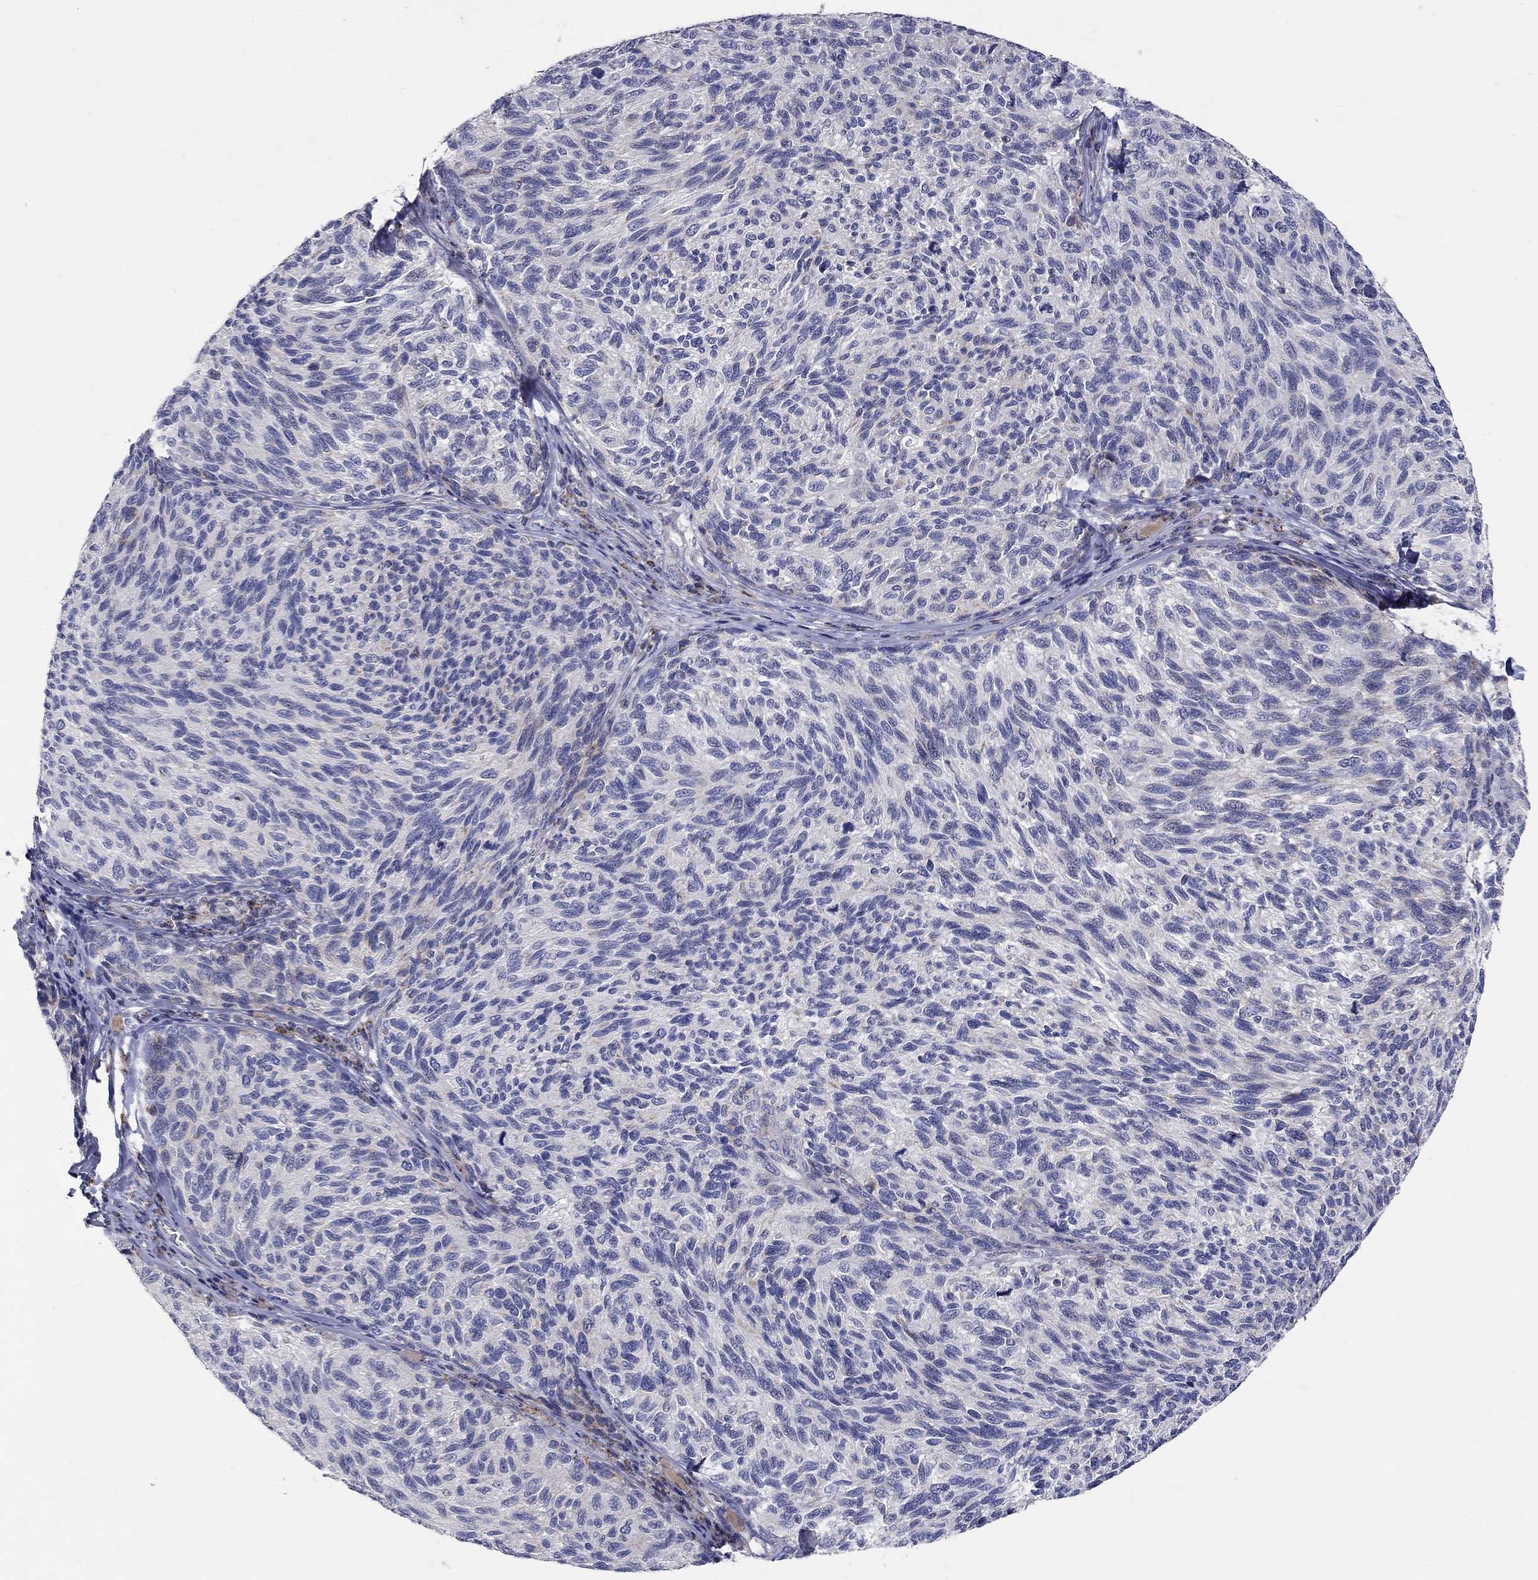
{"staining": {"intensity": "negative", "quantity": "none", "location": "none"}, "tissue": "melanoma", "cell_type": "Tumor cells", "image_type": "cancer", "snomed": [{"axis": "morphology", "description": "Malignant melanoma, NOS"}, {"axis": "topography", "description": "Skin"}], "caption": "IHC micrograph of neoplastic tissue: human melanoma stained with DAB (3,3'-diaminobenzidine) exhibits no significant protein expression in tumor cells.", "gene": "HMX2", "patient": {"sex": "female", "age": 73}}